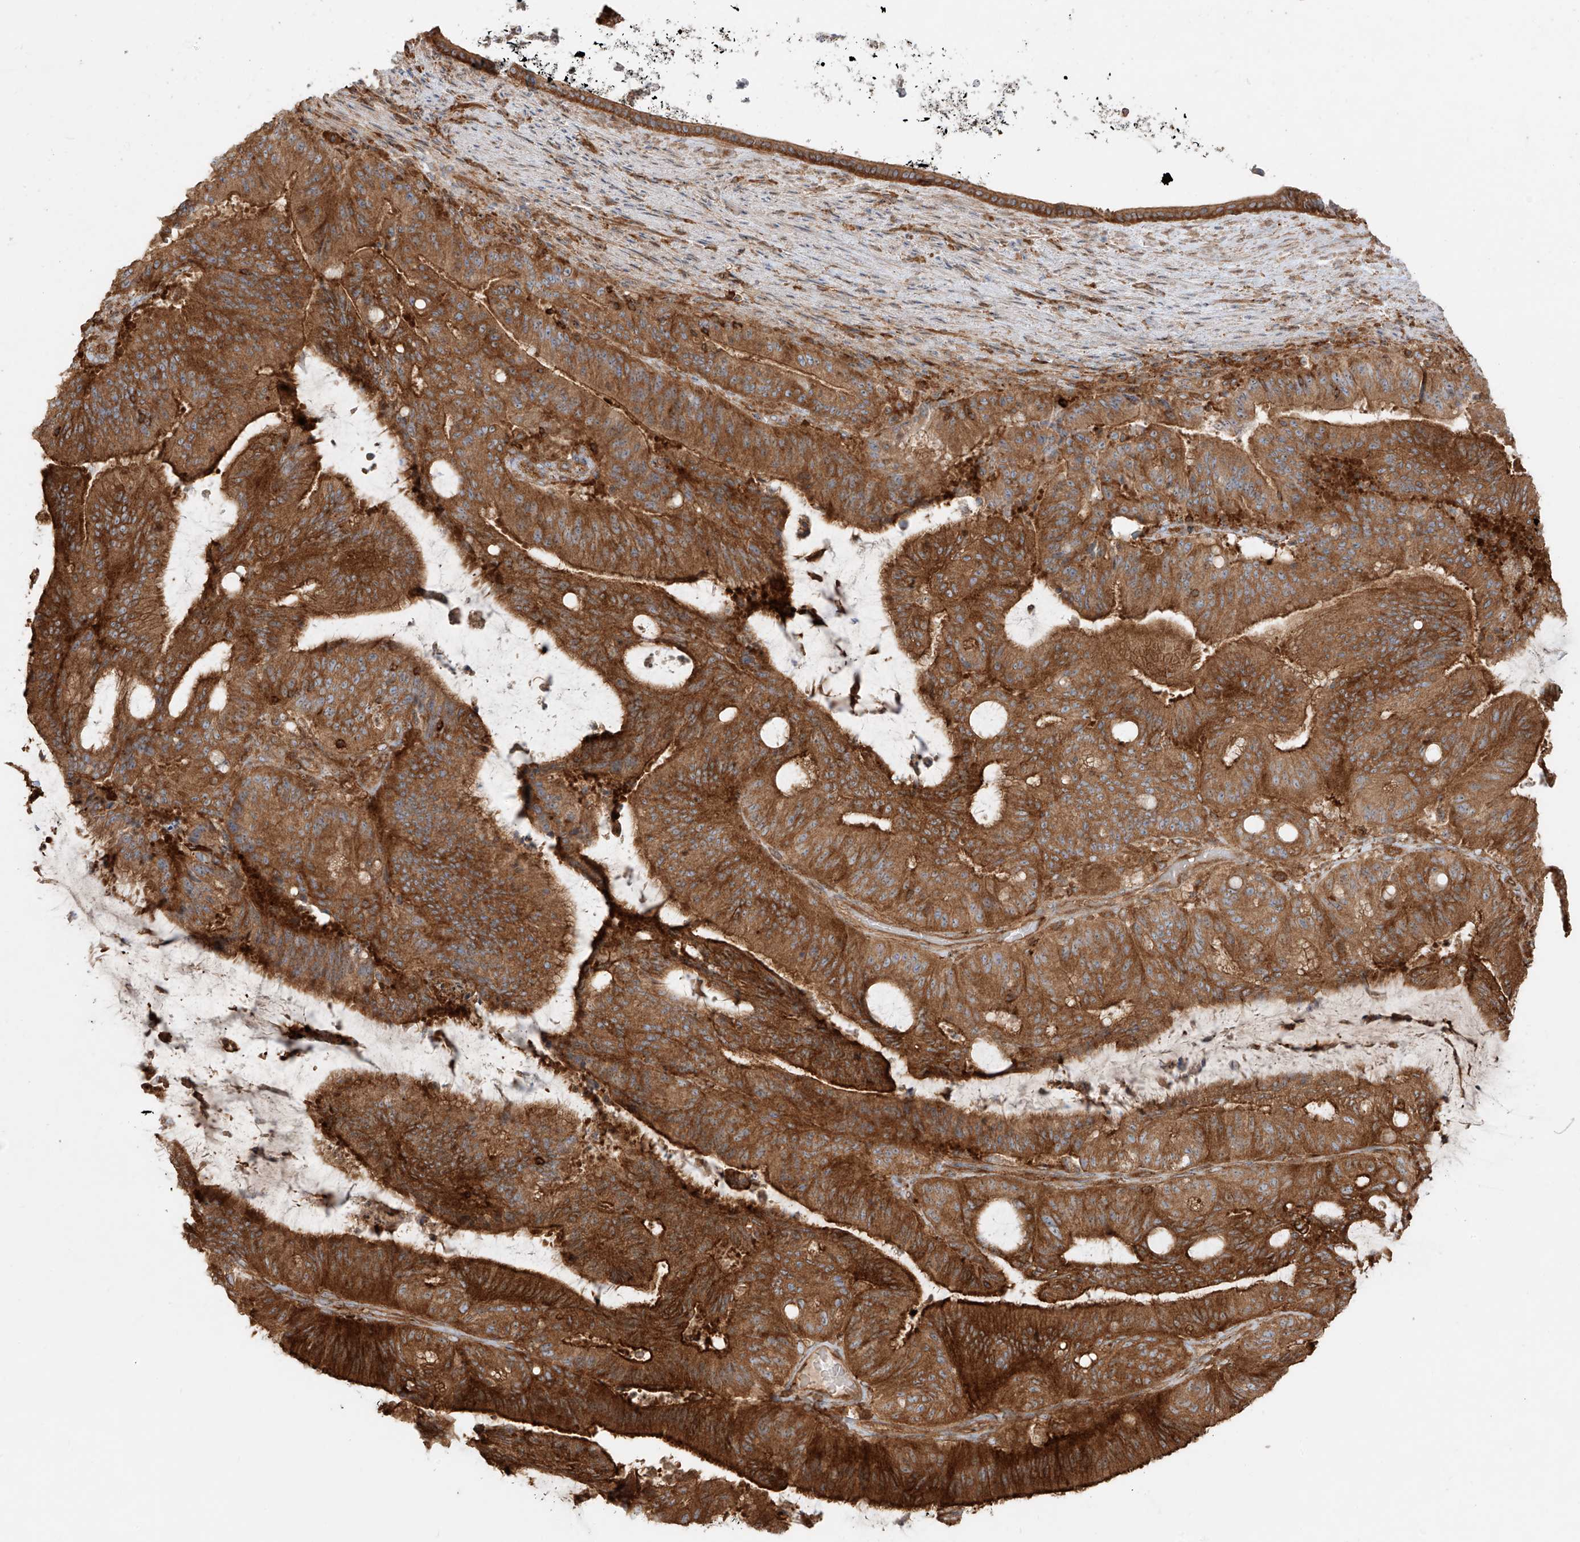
{"staining": {"intensity": "strong", "quantity": ">75%", "location": "cytoplasmic/membranous"}, "tissue": "liver cancer", "cell_type": "Tumor cells", "image_type": "cancer", "snomed": [{"axis": "morphology", "description": "Normal tissue, NOS"}, {"axis": "morphology", "description": "Cholangiocarcinoma"}, {"axis": "topography", "description": "Liver"}, {"axis": "topography", "description": "Peripheral nerve tissue"}], "caption": "A histopathology image of cholangiocarcinoma (liver) stained for a protein exhibits strong cytoplasmic/membranous brown staining in tumor cells.", "gene": "SNX9", "patient": {"sex": "female", "age": 73}}